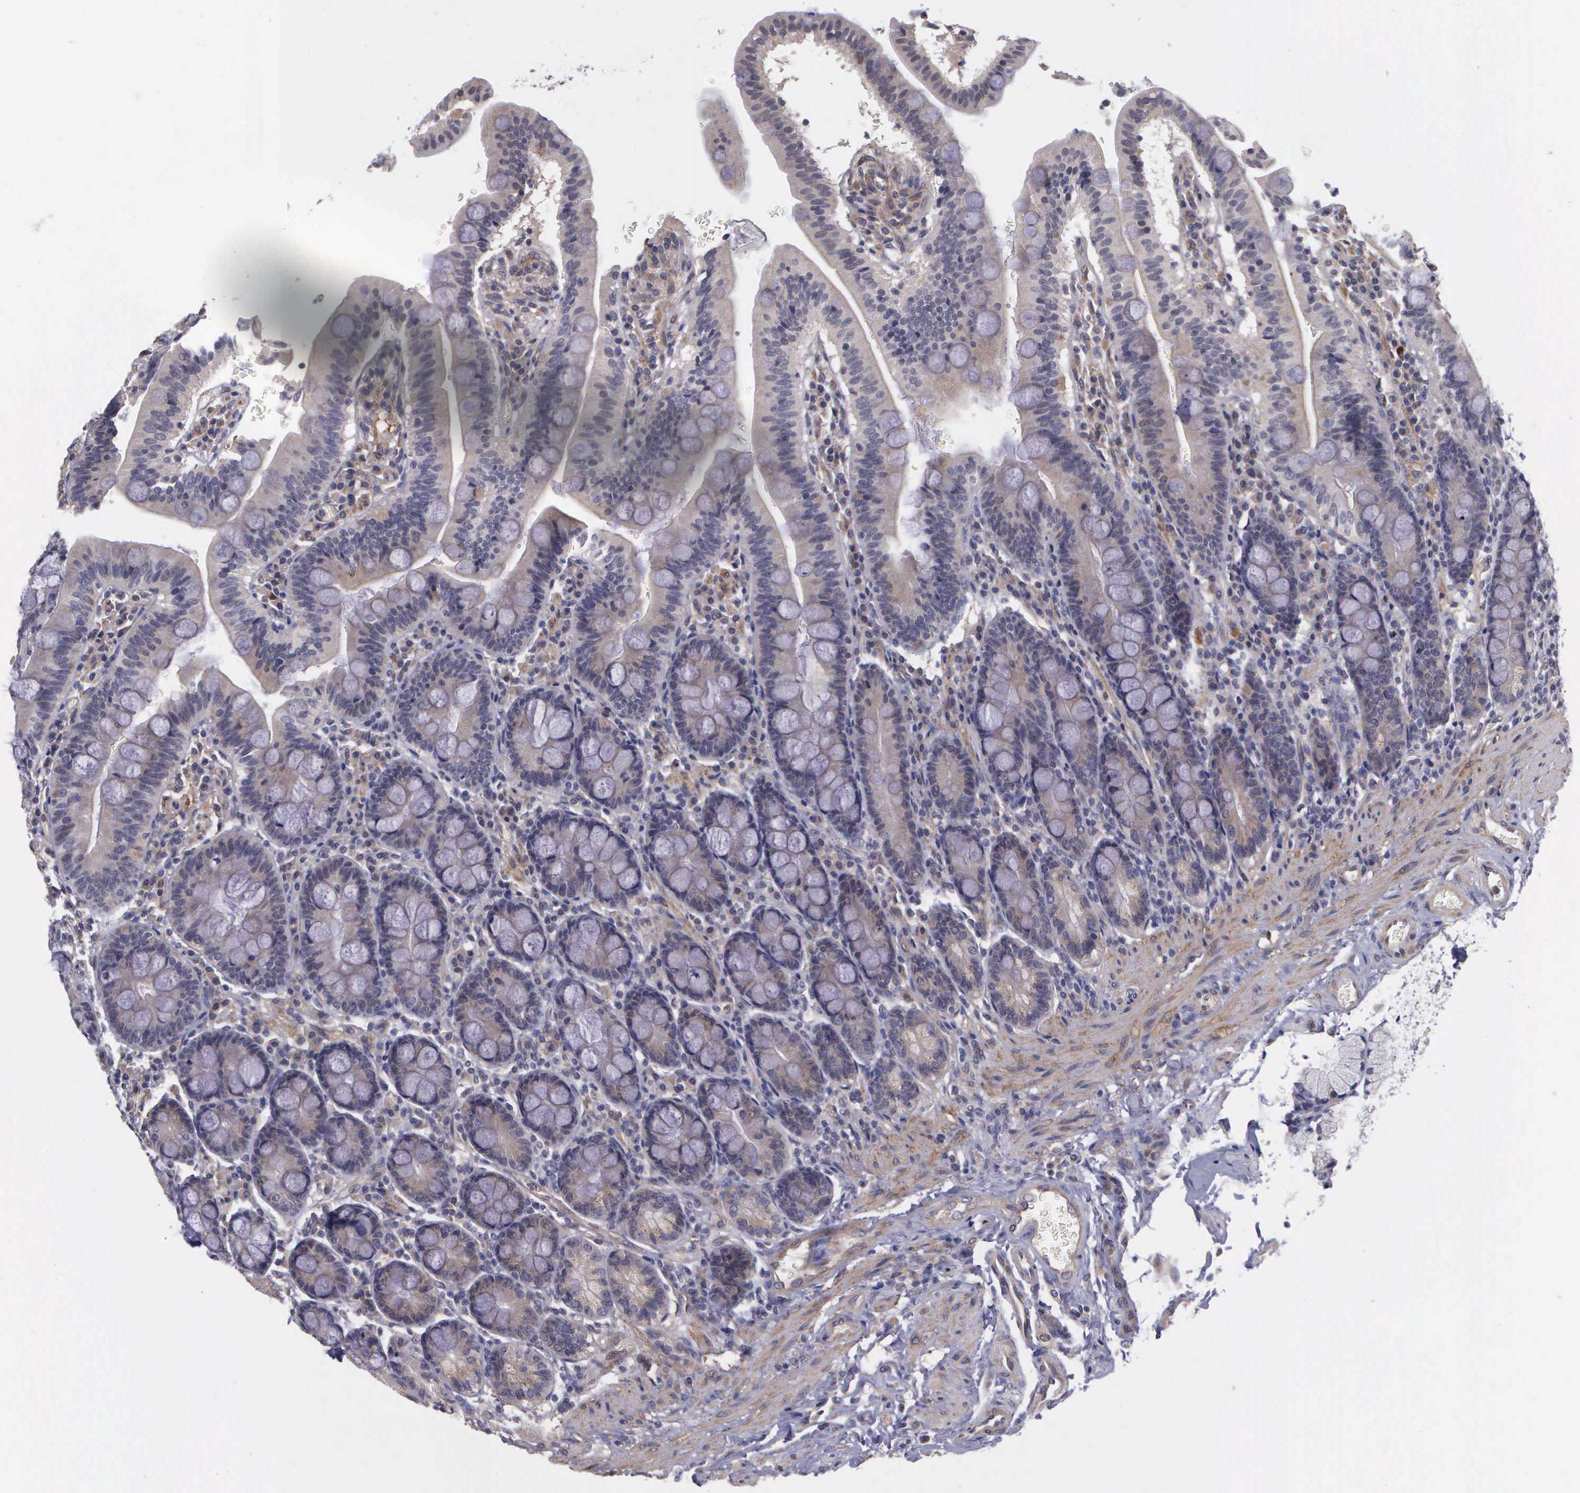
{"staining": {"intensity": "negative", "quantity": "none", "location": "none"}, "tissue": "duodenum", "cell_type": "Glandular cells", "image_type": "normal", "snomed": [{"axis": "morphology", "description": "Normal tissue, NOS"}, {"axis": "topography", "description": "Pancreas"}, {"axis": "topography", "description": "Duodenum"}], "caption": "Immunohistochemical staining of benign duodenum exhibits no significant positivity in glandular cells. (Stains: DAB (3,3'-diaminobenzidine) immunohistochemistry with hematoxylin counter stain, Microscopy: brightfield microscopy at high magnification).", "gene": "RTL10", "patient": {"sex": "male", "age": 79}}